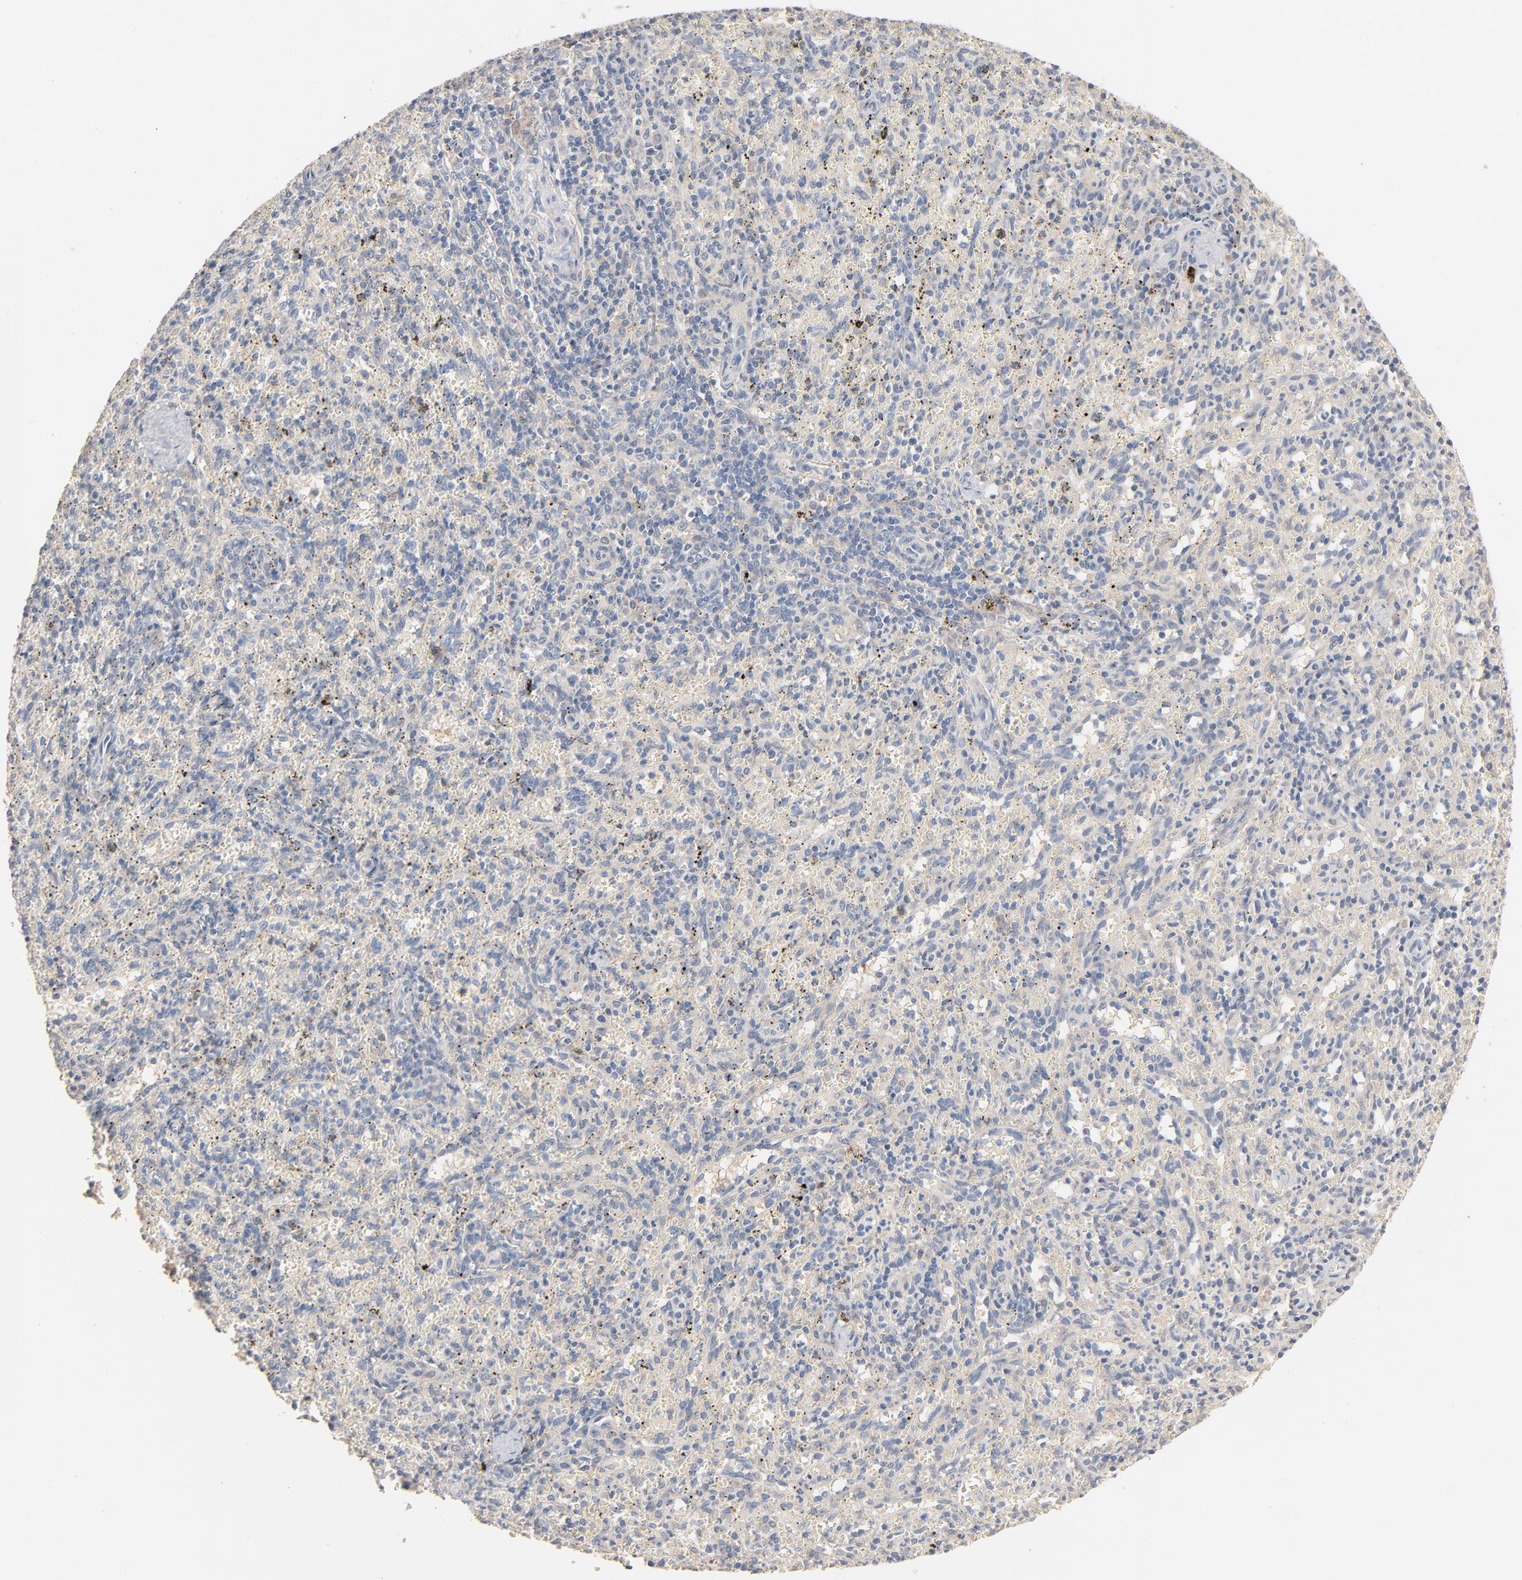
{"staining": {"intensity": "negative", "quantity": "none", "location": "none"}, "tissue": "spleen", "cell_type": "Cells in red pulp", "image_type": "normal", "snomed": [{"axis": "morphology", "description": "Normal tissue, NOS"}, {"axis": "topography", "description": "Spleen"}], "caption": "Cells in red pulp are negative for protein expression in unremarkable human spleen. Nuclei are stained in blue.", "gene": "ZDHHC8", "patient": {"sex": "female", "age": 10}}